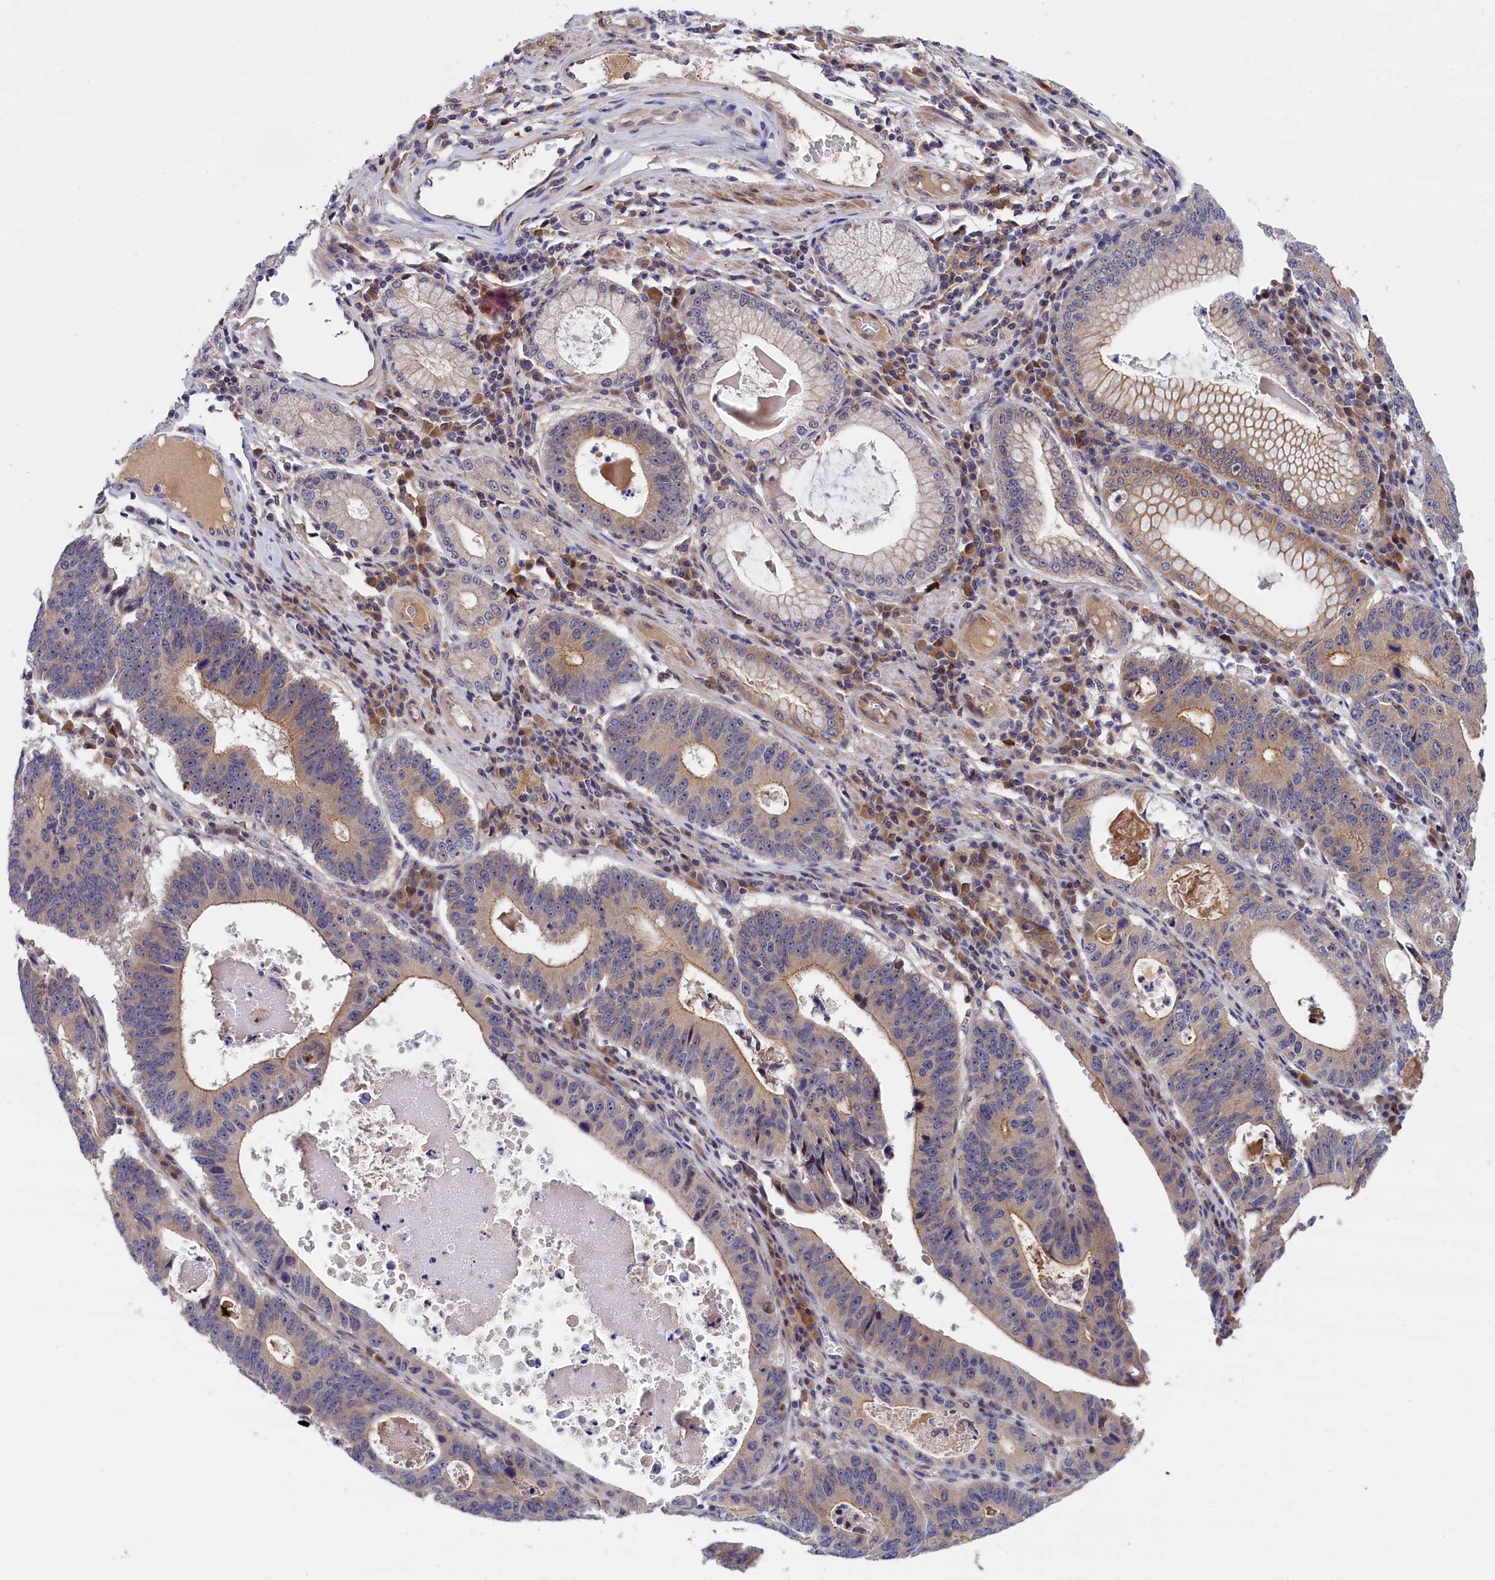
{"staining": {"intensity": "weak", "quantity": "25%-75%", "location": "cytoplasmic/membranous"}, "tissue": "stomach cancer", "cell_type": "Tumor cells", "image_type": "cancer", "snomed": [{"axis": "morphology", "description": "Adenocarcinoma, NOS"}, {"axis": "topography", "description": "Stomach"}], "caption": "The histopathology image reveals staining of stomach cancer (adenocarcinoma), revealing weak cytoplasmic/membranous protein staining (brown color) within tumor cells.", "gene": "CRACD", "patient": {"sex": "male", "age": 59}}